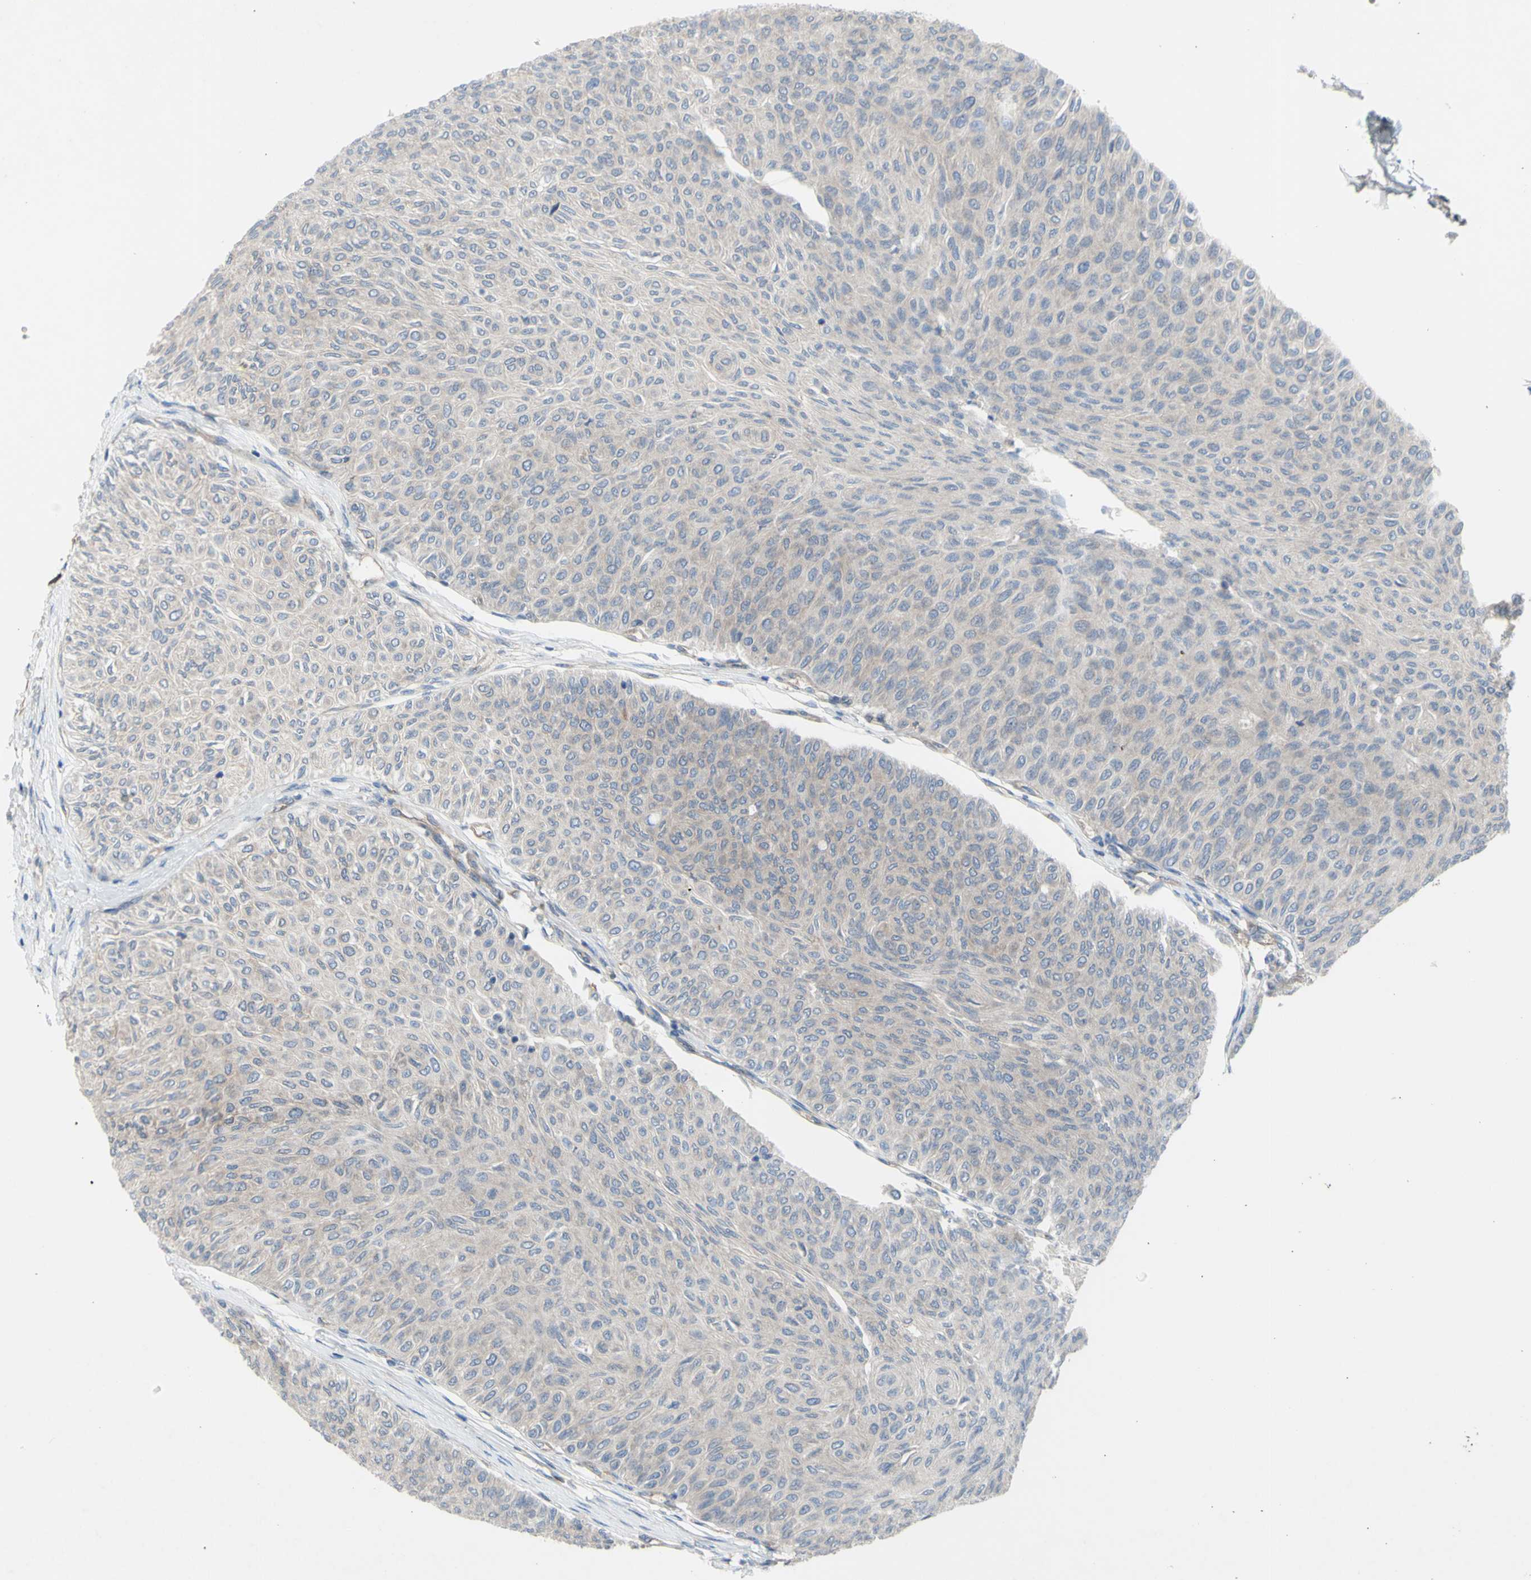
{"staining": {"intensity": "negative", "quantity": "none", "location": "none"}, "tissue": "urothelial cancer", "cell_type": "Tumor cells", "image_type": "cancer", "snomed": [{"axis": "morphology", "description": "Urothelial carcinoma, Low grade"}, {"axis": "topography", "description": "Urinary bladder"}], "caption": "This photomicrograph is of urothelial carcinoma (low-grade) stained with IHC to label a protein in brown with the nuclei are counter-stained blue. There is no expression in tumor cells.", "gene": "KLC1", "patient": {"sex": "male", "age": 78}}